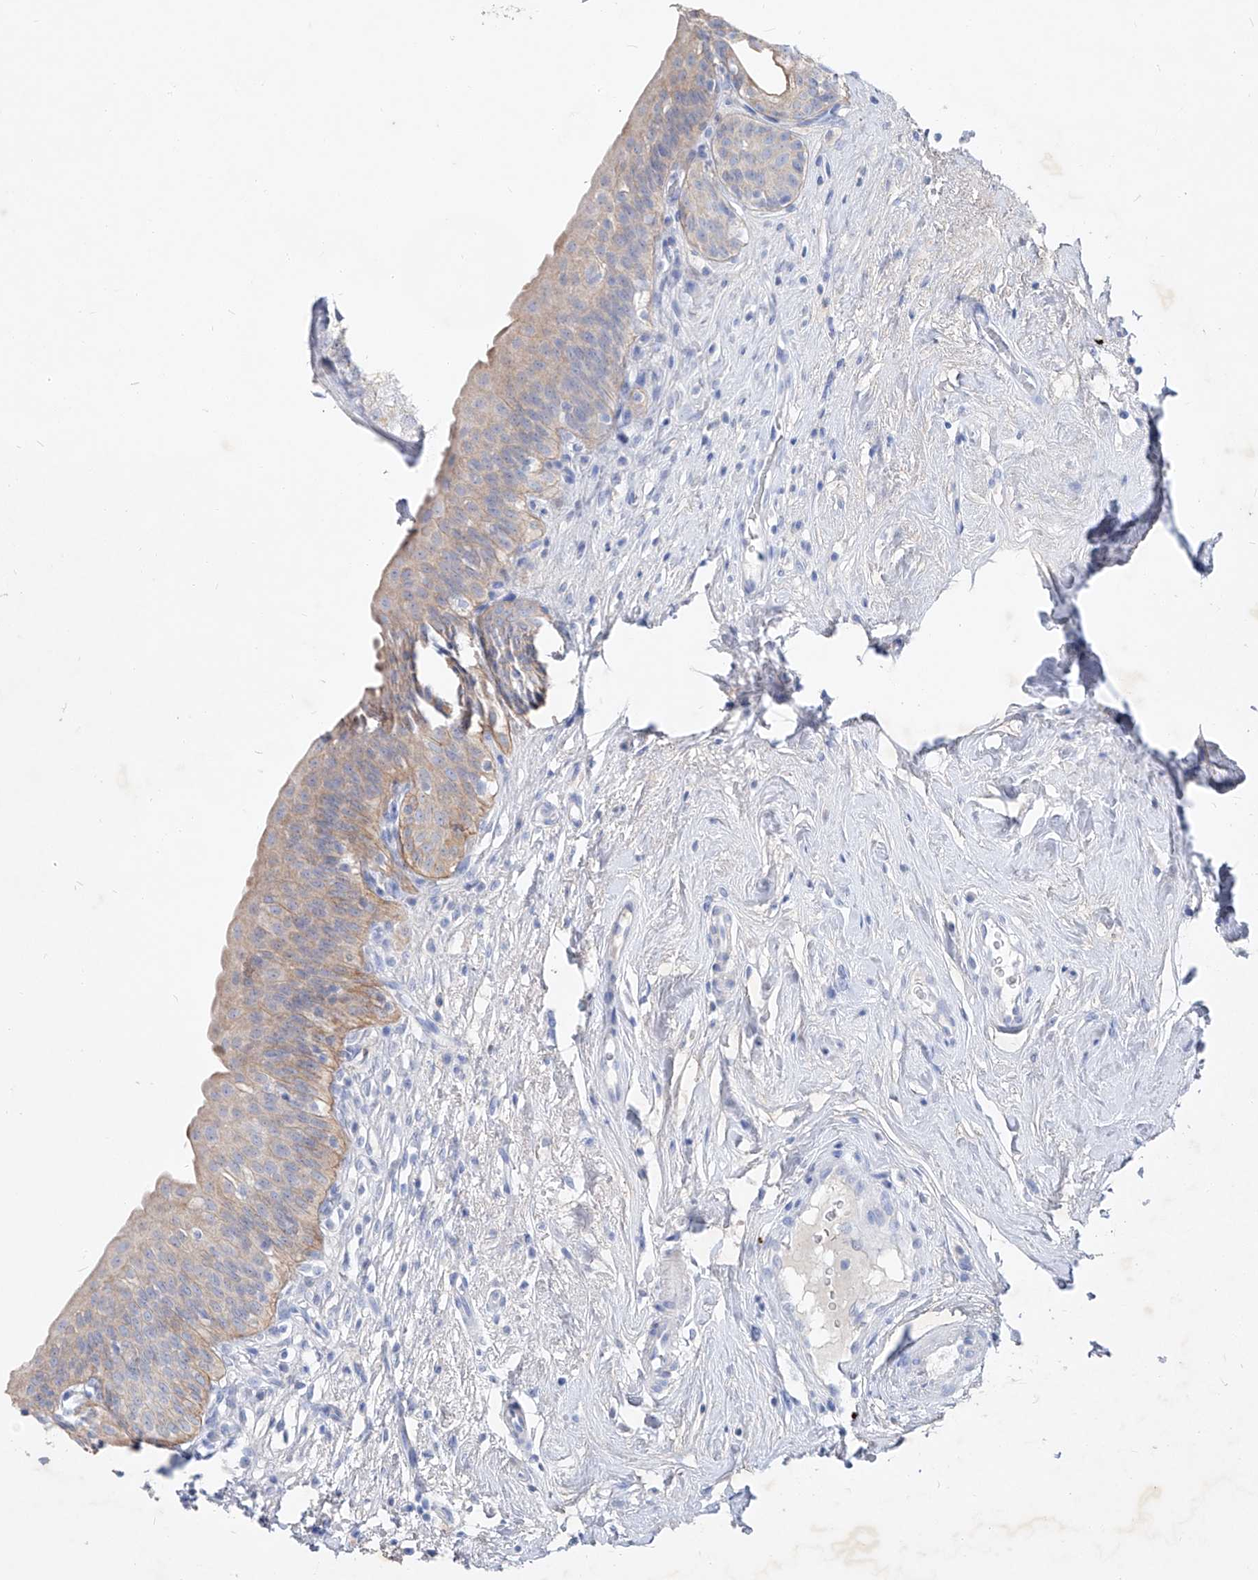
{"staining": {"intensity": "moderate", "quantity": "<25%", "location": "cytoplasmic/membranous"}, "tissue": "urinary bladder", "cell_type": "Urothelial cells", "image_type": "normal", "snomed": [{"axis": "morphology", "description": "Normal tissue, NOS"}, {"axis": "topography", "description": "Urinary bladder"}], "caption": "This histopathology image displays benign urinary bladder stained with IHC to label a protein in brown. The cytoplasmic/membranous of urothelial cells show moderate positivity for the protein. Nuclei are counter-stained blue.", "gene": "FRS3", "patient": {"sex": "male", "age": 83}}